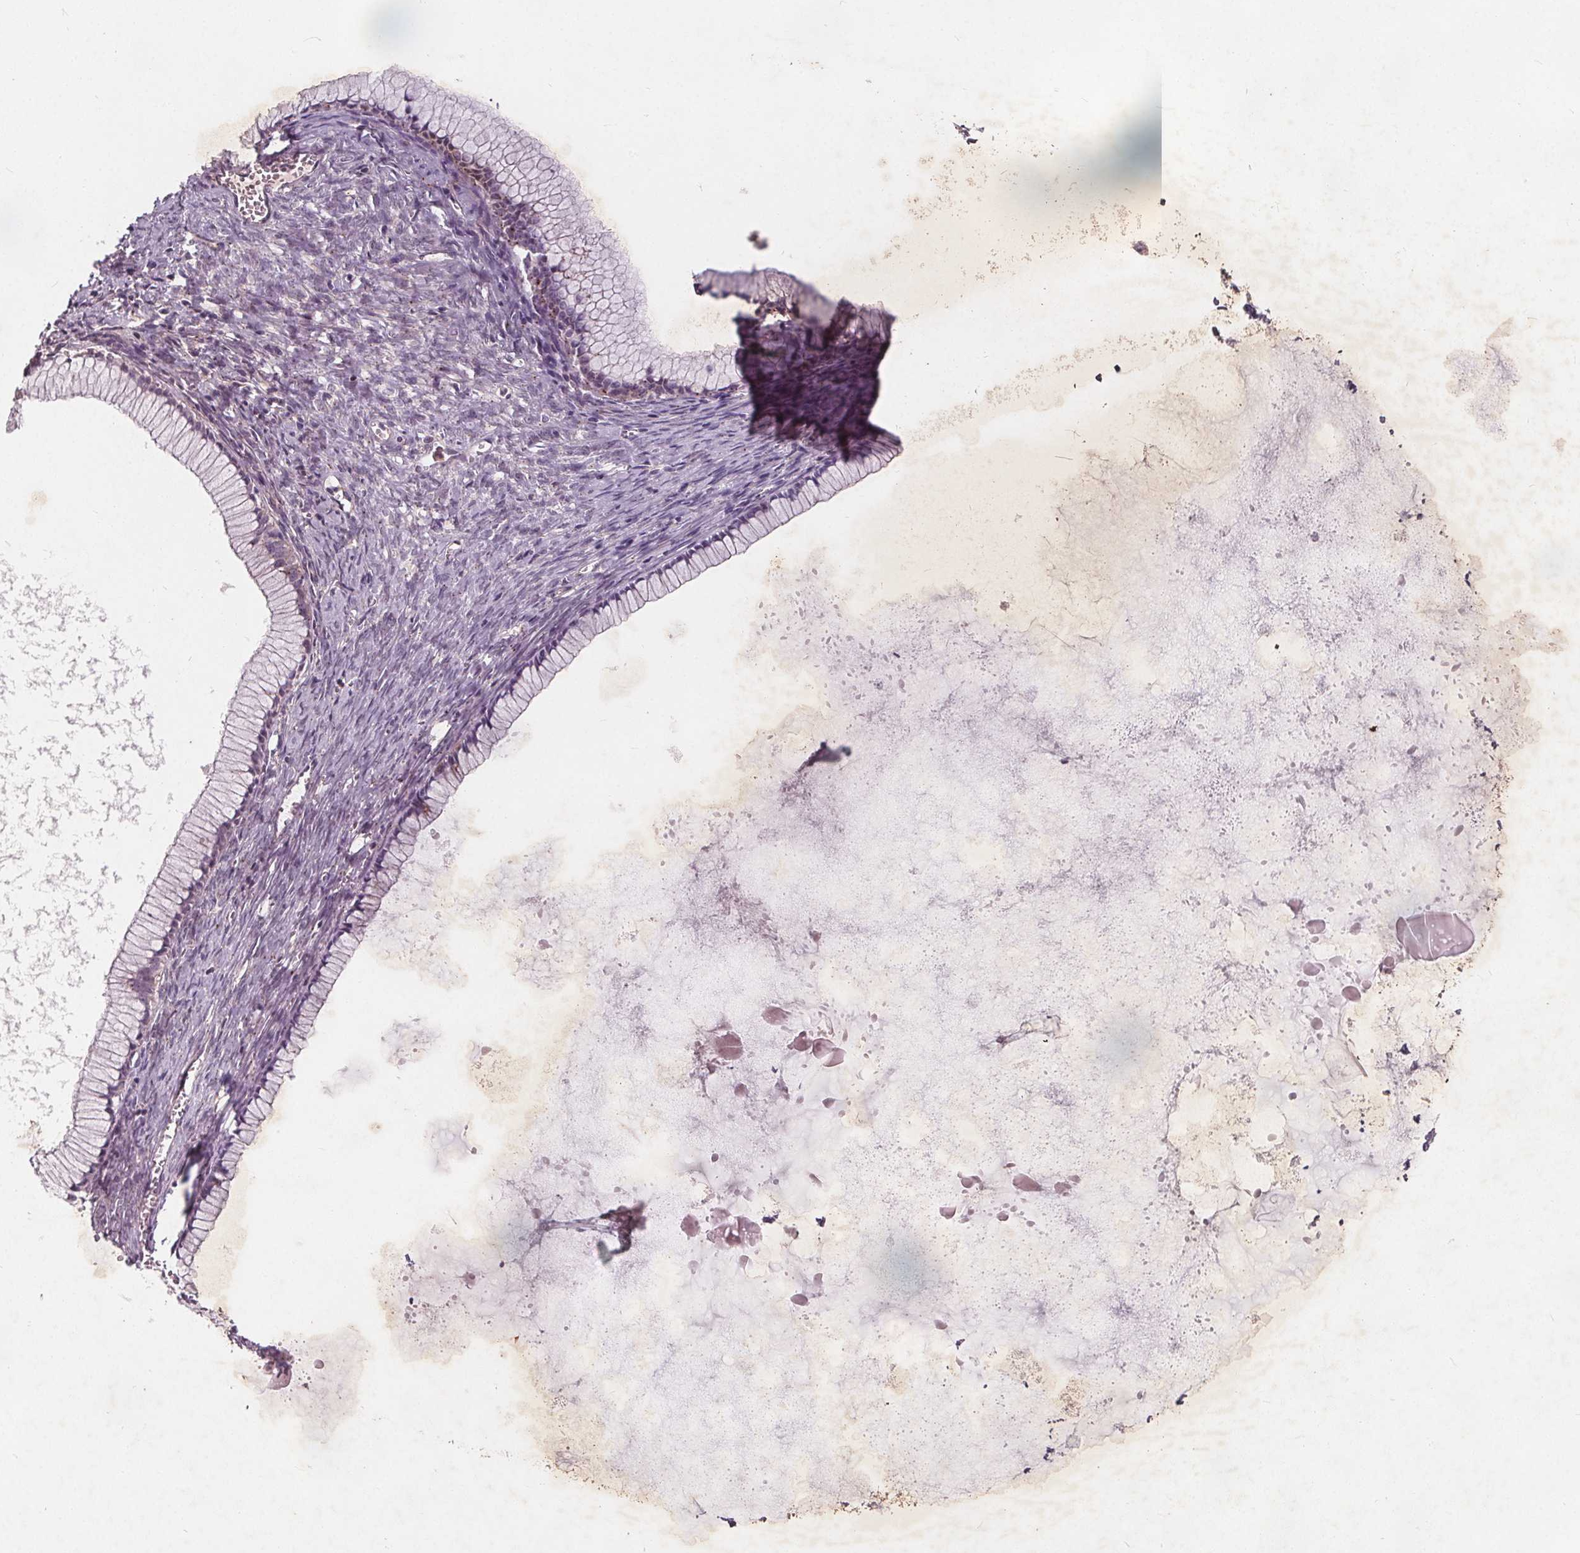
{"staining": {"intensity": "weak", "quantity": "<25%", "location": "cytoplasmic/membranous"}, "tissue": "ovarian cancer", "cell_type": "Tumor cells", "image_type": "cancer", "snomed": [{"axis": "morphology", "description": "Cystadenocarcinoma, mucinous, NOS"}, {"axis": "topography", "description": "Ovary"}], "caption": "Immunohistochemical staining of human ovarian cancer shows no significant expression in tumor cells.", "gene": "CSNK1G2", "patient": {"sex": "female", "age": 41}}